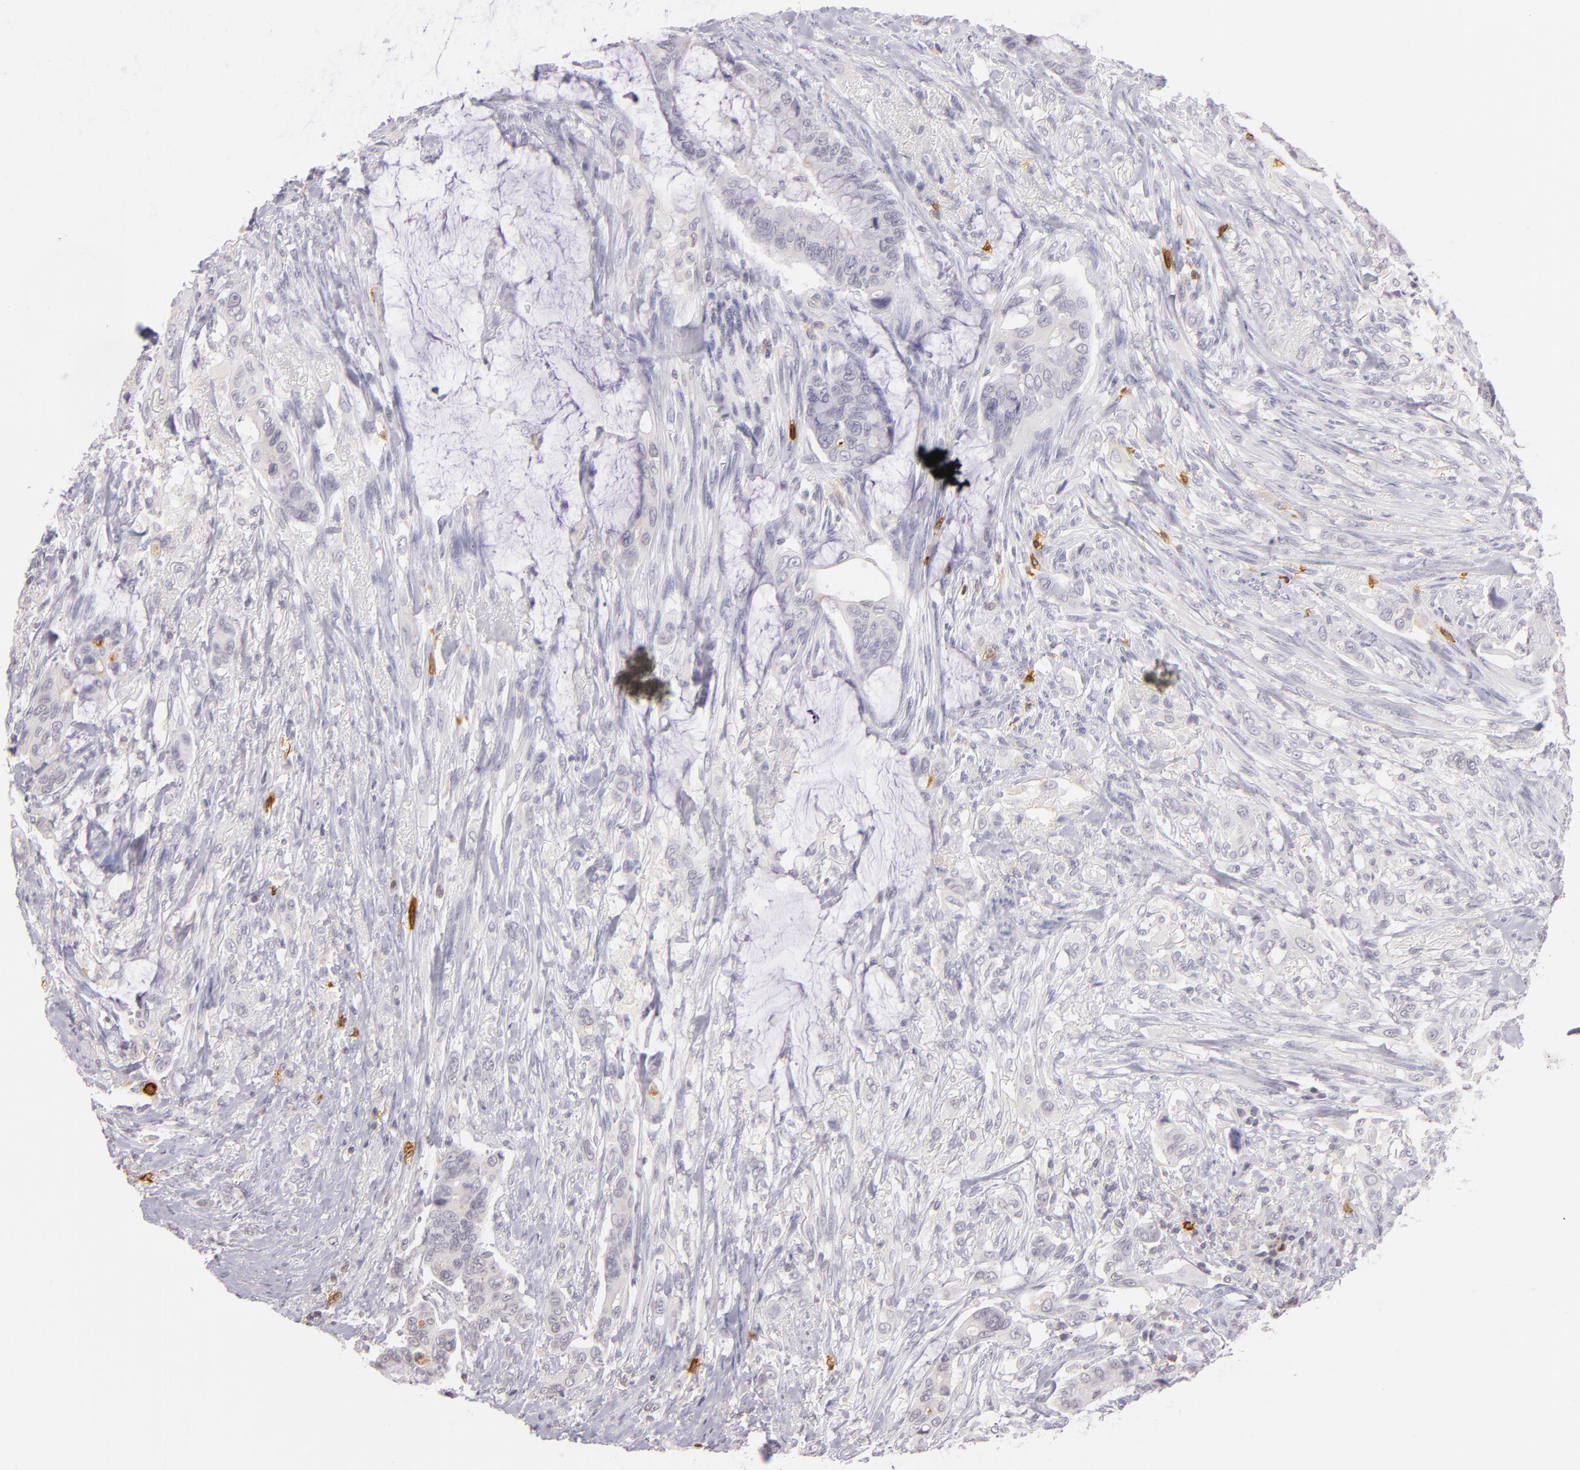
{"staining": {"intensity": "negative", "quantity": "none", "location": "none"}, "tissue": "colorectal cancer", "cell_type": "Tumor cells", "image_type": "cancer", "snomed": [{"axis": "morphology", "description": "Adenocarcinoma, NOS"}, {"axis": "topography", "description": "Rectum"}], "caption": "Tumor cells are negative for brown protein staining in colorectal cancer.", "gene": "IL2RA", "patient": {"sex": "female", "age": 59}}